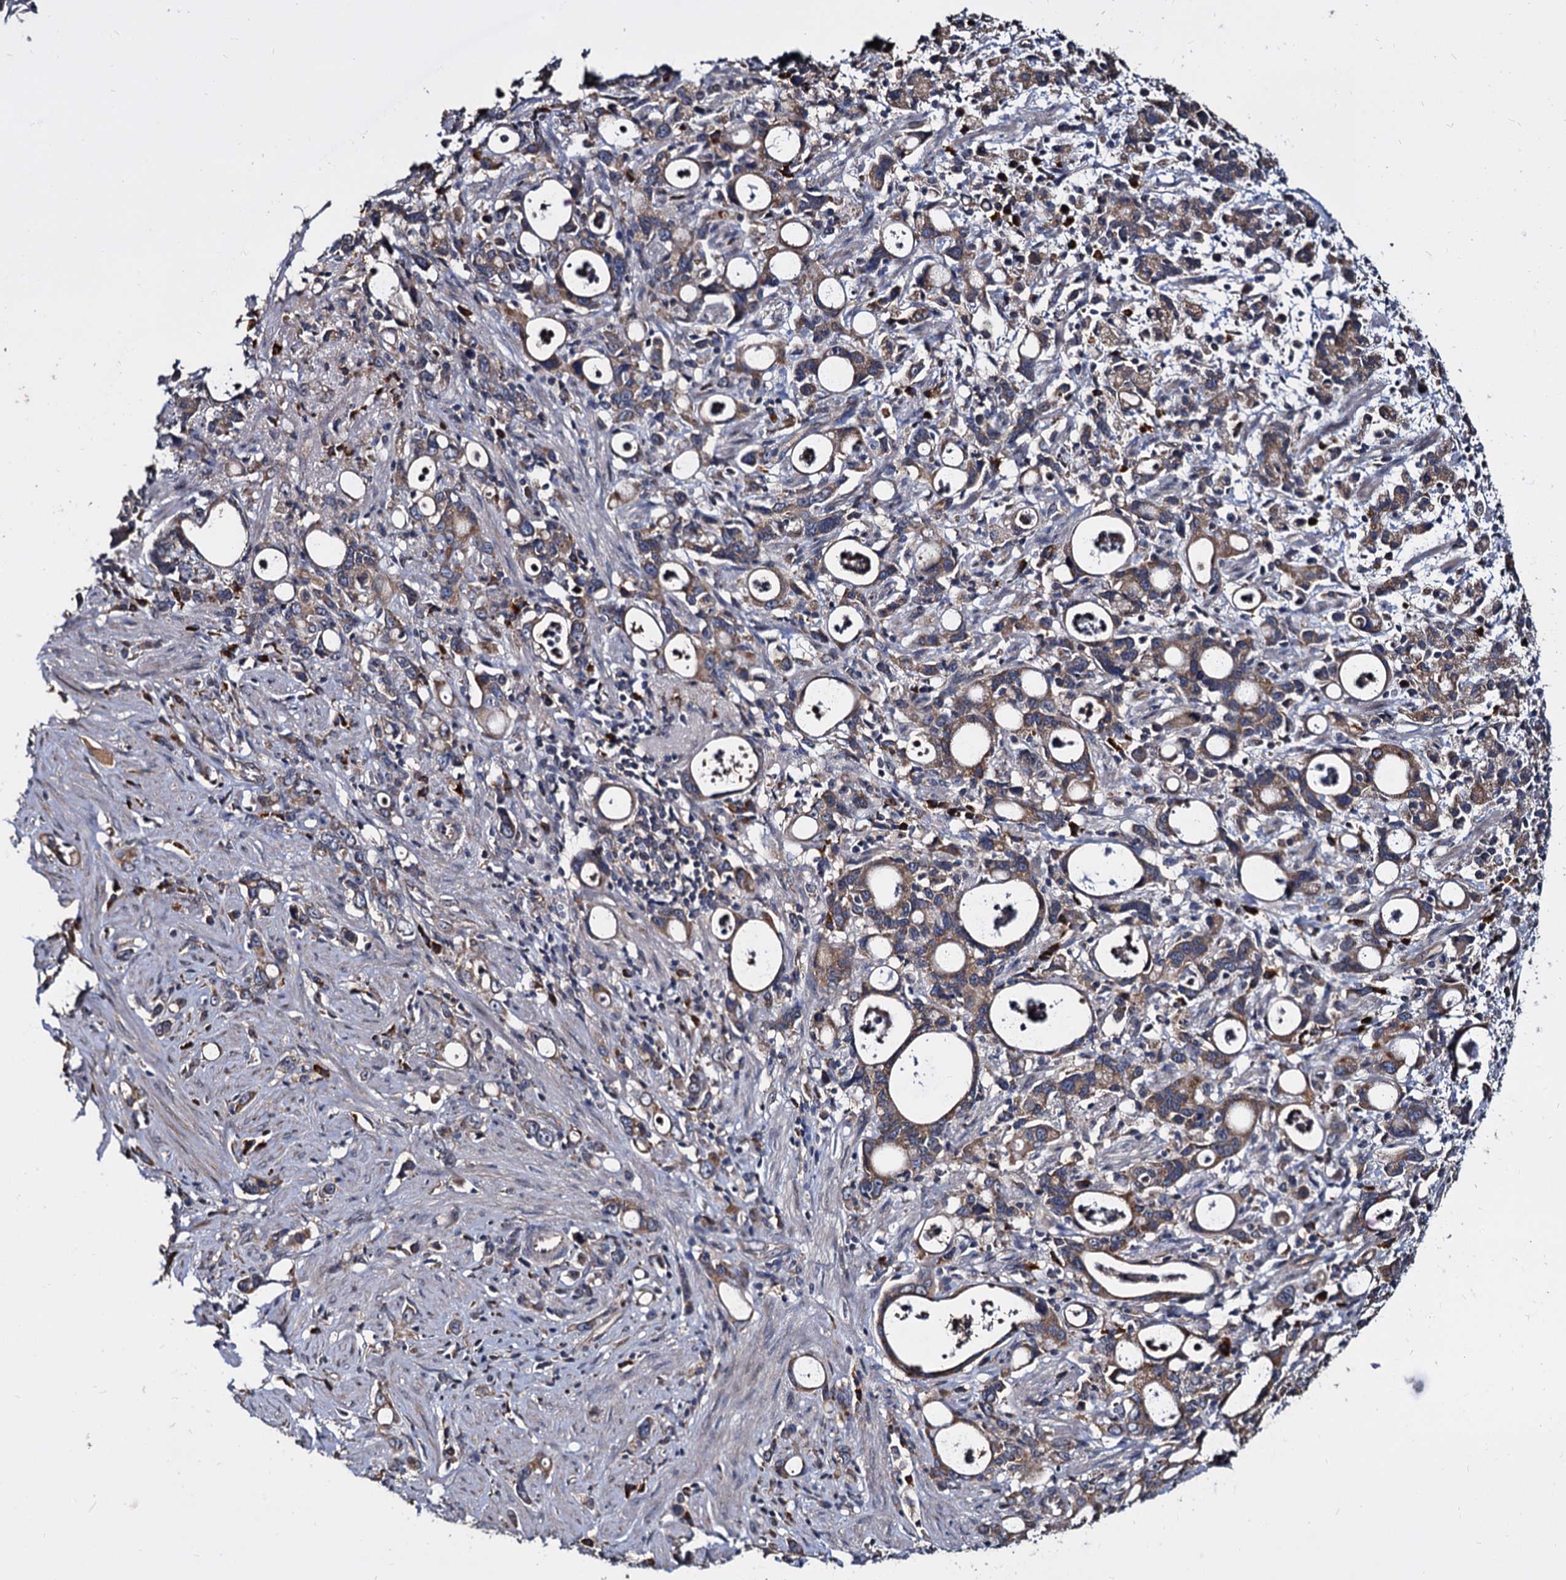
{"staining": {"intensity": "moderate", "quantity": ">75%", "location": "cytoplasmic/membranous"}, "tissue": "stomach cancer", "cell_type": "Tumor cells", "image_type": "cancer", "snomed": [{"axis": "morphology", "description": "Adenocarcinoma, NOS"}, {"axis": "topography", "description": "Stomach, lower"}], "caption": "Immunohistochemistry photomicrograph of neoplastic tissue: human stomach cancer stained using IHC shows medium levels of moderate protein expression localized specifically in the cytoplasmic/membranous of tumor cells, appearing as a cytoplasmic/membranous brown color.", "gene": "WWC3", "patient": {"sex": "female", "age": 43}}